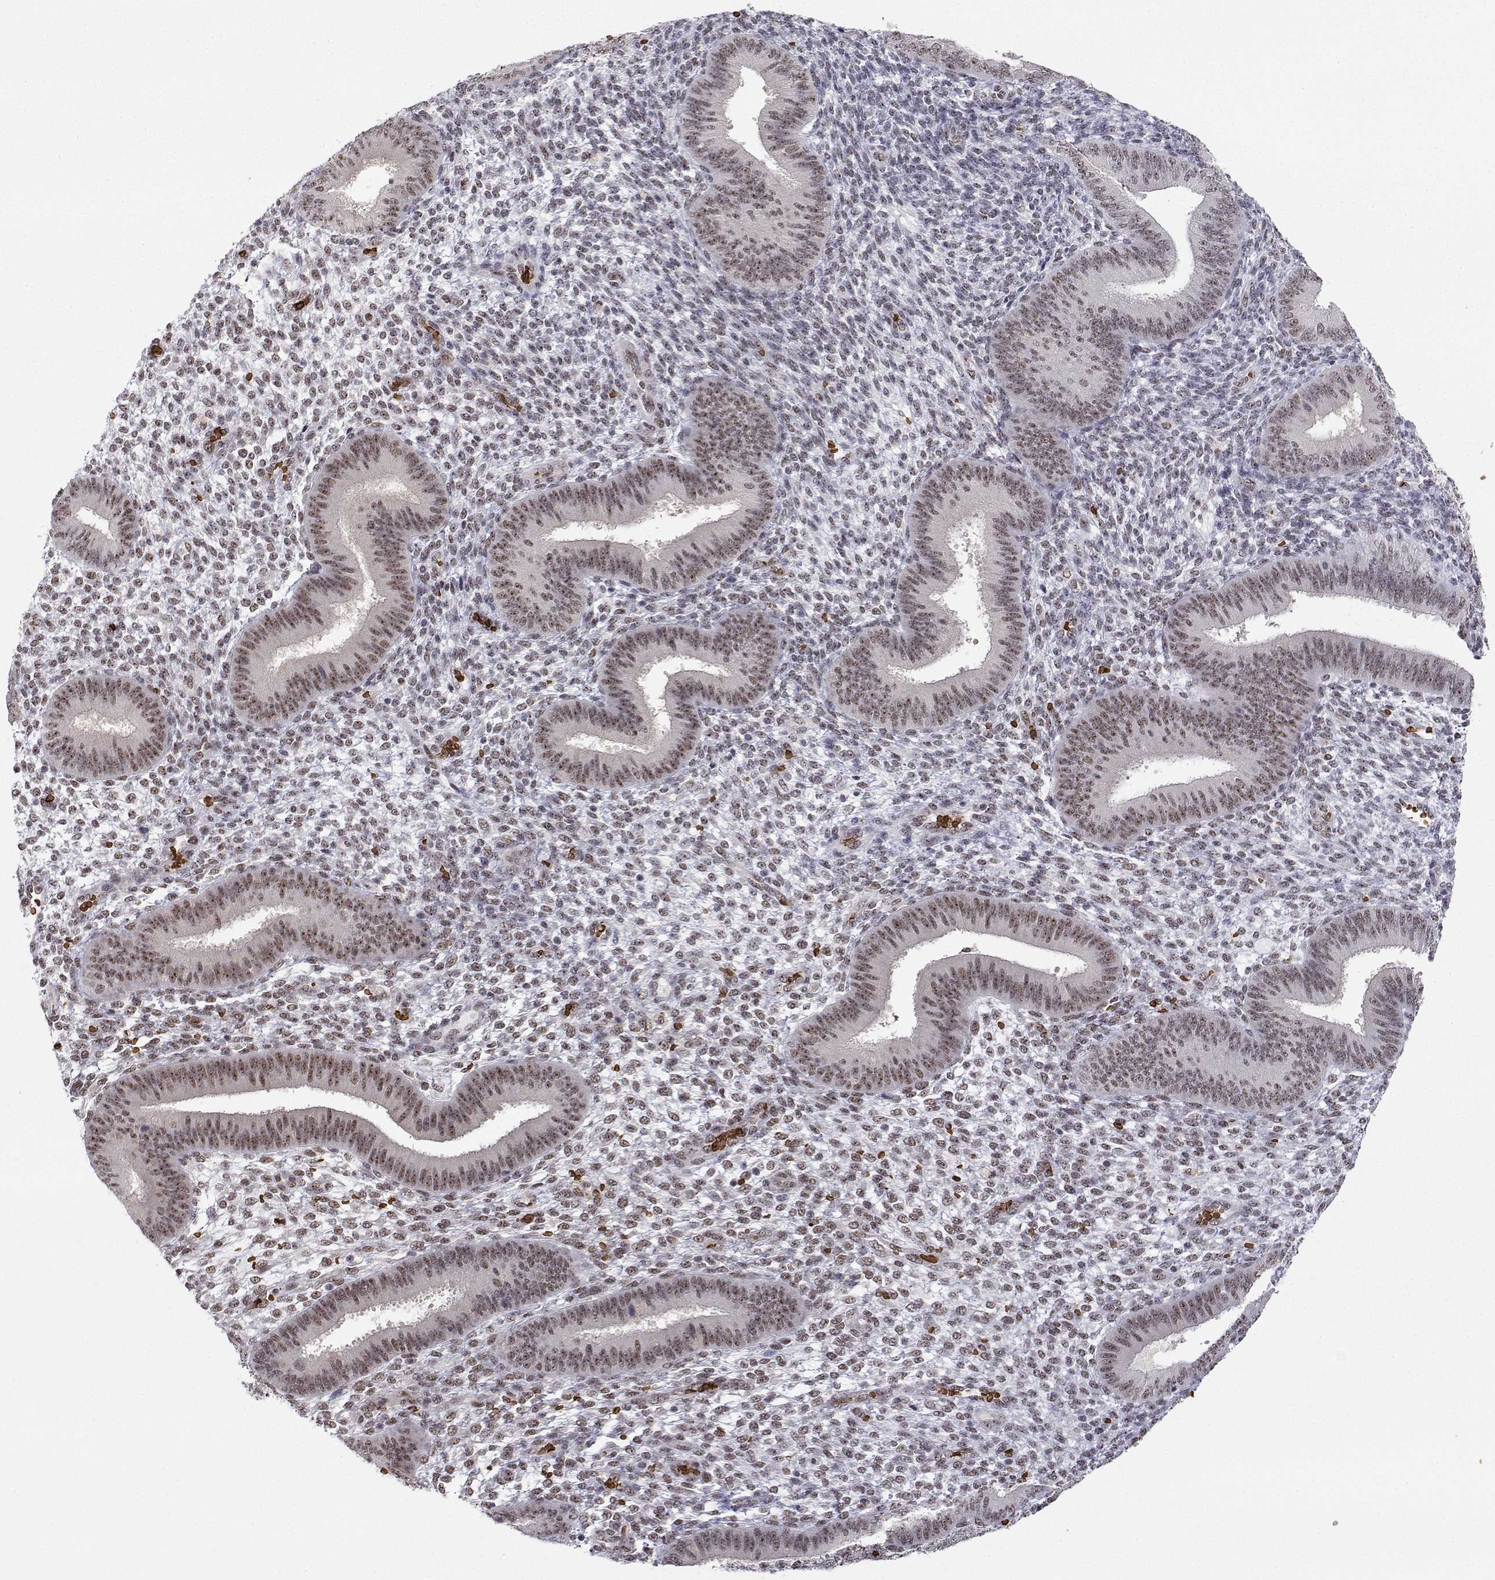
{"staining": {"intensity": "moderate", "quantity": "<25%", "location": "nuclear"}, "tissue": "endometrium", "cell_type": "Cells in endometrial stroma", "image_type": "normal", "snomed": [{"axis": "morphology", "description": "Normal tissue, NOS"}, {"axis": "topography", "description": "Endometrium"}], "caption": "IHC (DAB) staining of unremarkable human endometrium displays moderate nuclear protein expression in about <25% of cells in endometrial stroma. (brown staining indicates protein expression, while blue staining denotes nuclei).", "gene": "ADAR", "patient": {"sex": "female", "age": 39}}